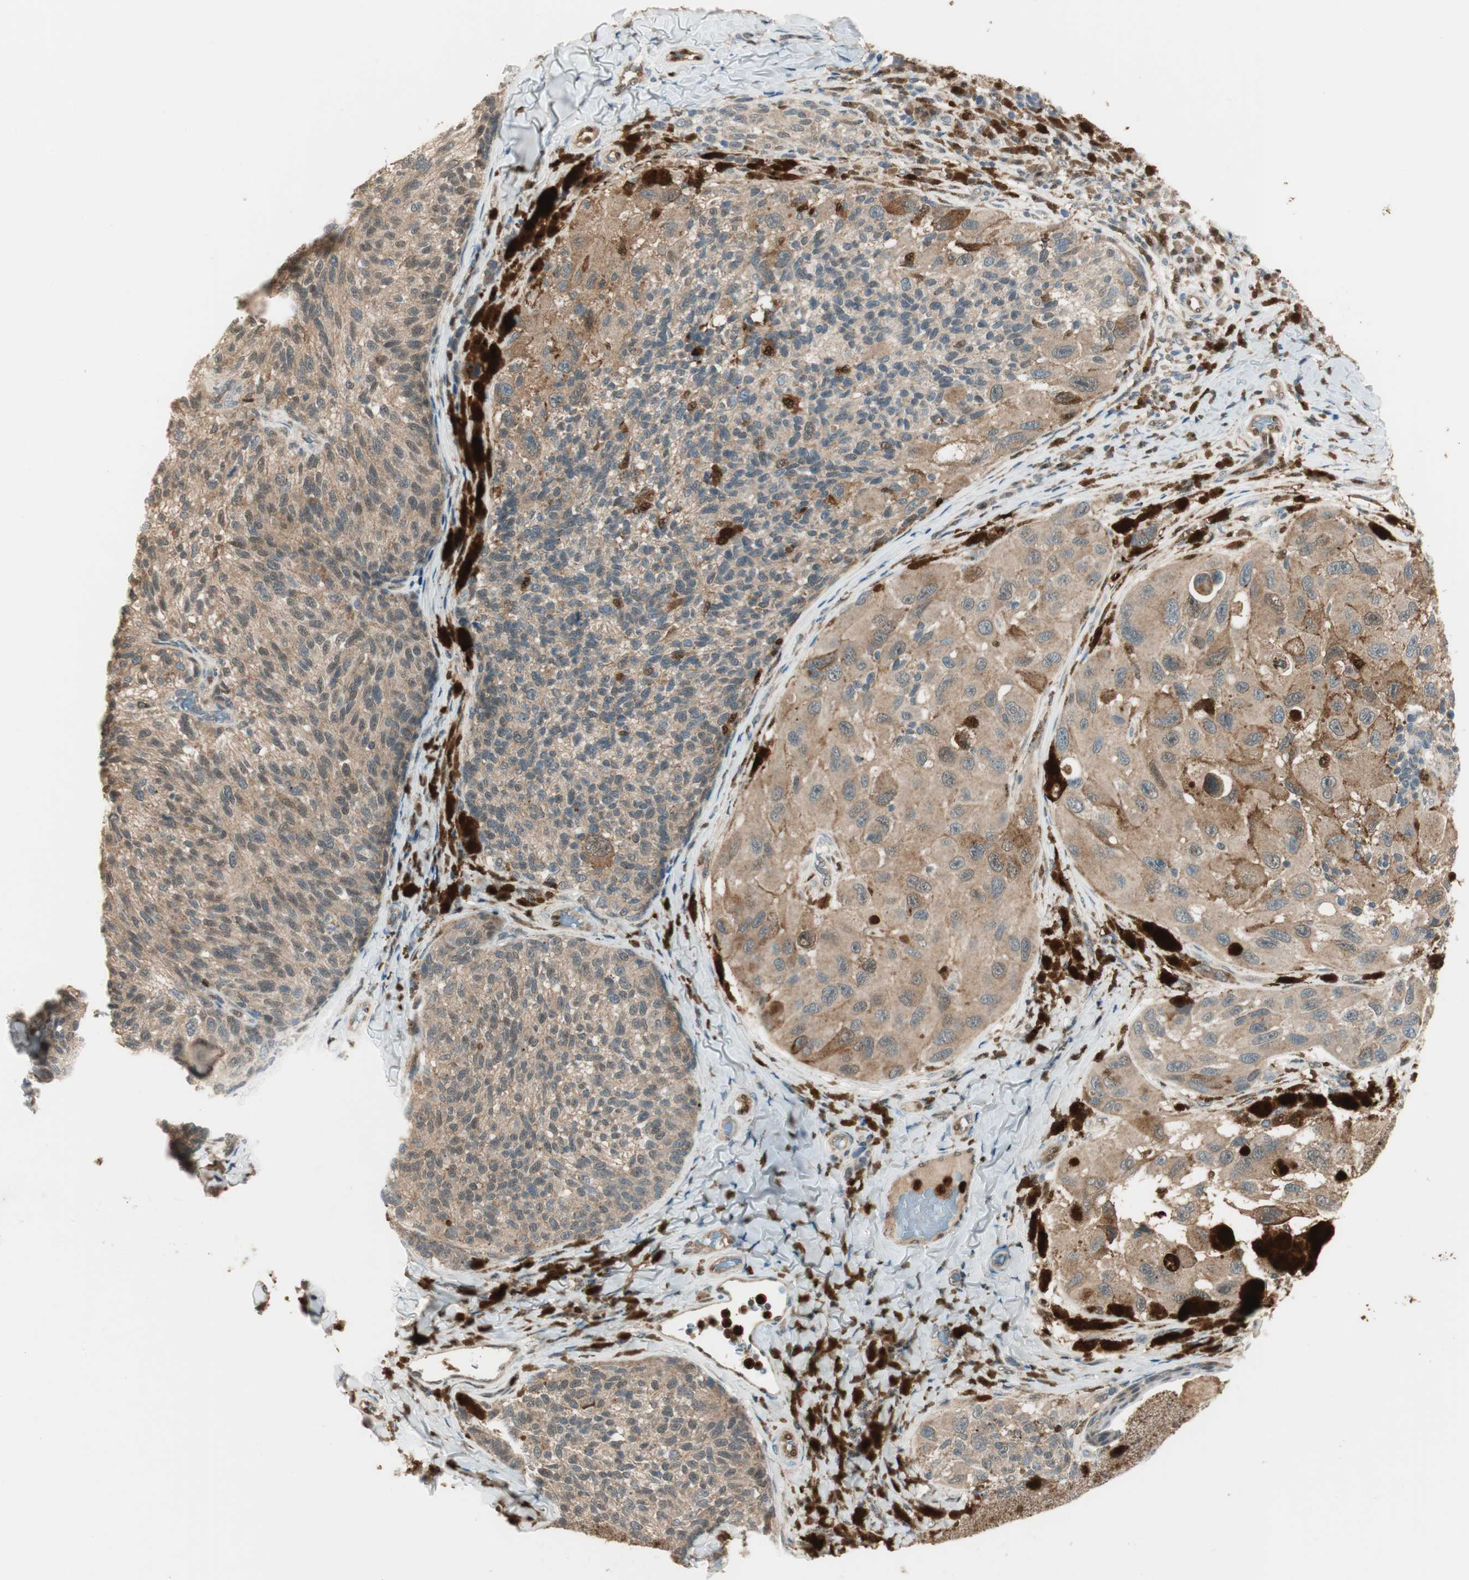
{"staining": {"intensity": "moderate", "quantity": "25%-75%", "location": "cytoplasmic/membranous"}, "tissue": "melanoma", "cell_type": "Tumor cells", "image_type": "cancer", "snomed": [{"axis": "morphology", "description": "Malignant melanoma, NOS"}, {"axis": "topography", "description": "Skin"}], "caption": "This is a histology image of immunohistochemistry (IHC) staining of malignant melanoma, which shows moderate positivity in the cytoplasmic/membranous of tumor cells.", "gene": "LTA4H", "patient": {"sex": "female", "age": 73}}